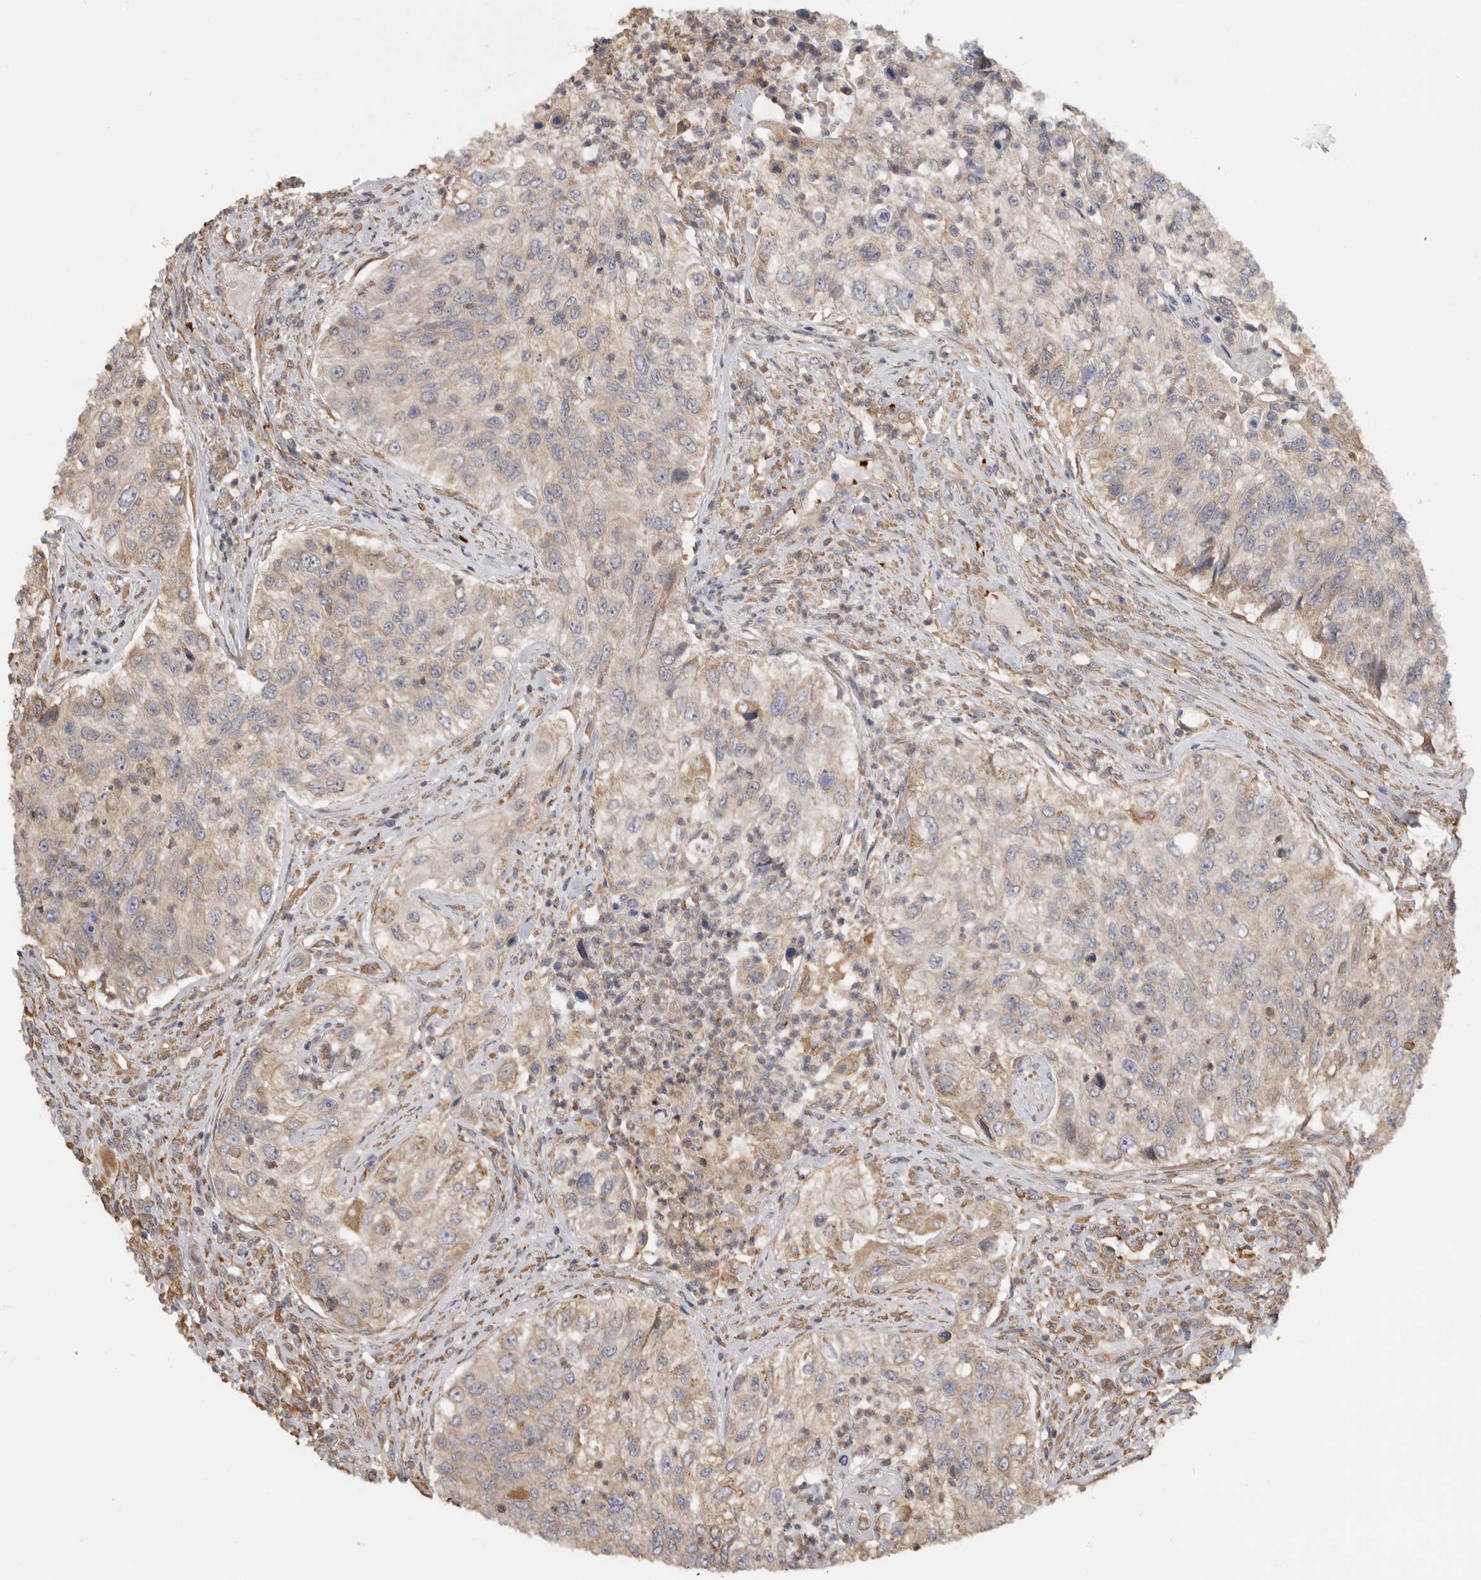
{"staining": {"intensity": "weak", "quantity": "25%-75%", "location": "cytoplasmic/membranous"}, "tissue": "urothelial cancer", "cell_type": "Tumor cells", "image_type": "cancer", "snomed": [{"axis": "morphology", "description": "Urothelial carcinoma, High grade"}, {"axis": "topography", "description": "Urinary bladder"}], "caption": "A low amount of weak cytoplasmic/membranous staining is appreciated in about 25%-75% of tumor cells in urothelial carcinoma (high-grade) tissue. Using DAB (brown) and hematoxylin (blue) stains, captured at high magnification using brightfield microscopy.", "gene": "CDC42BPB", "patient": {"sex": "female", "age": 60}}